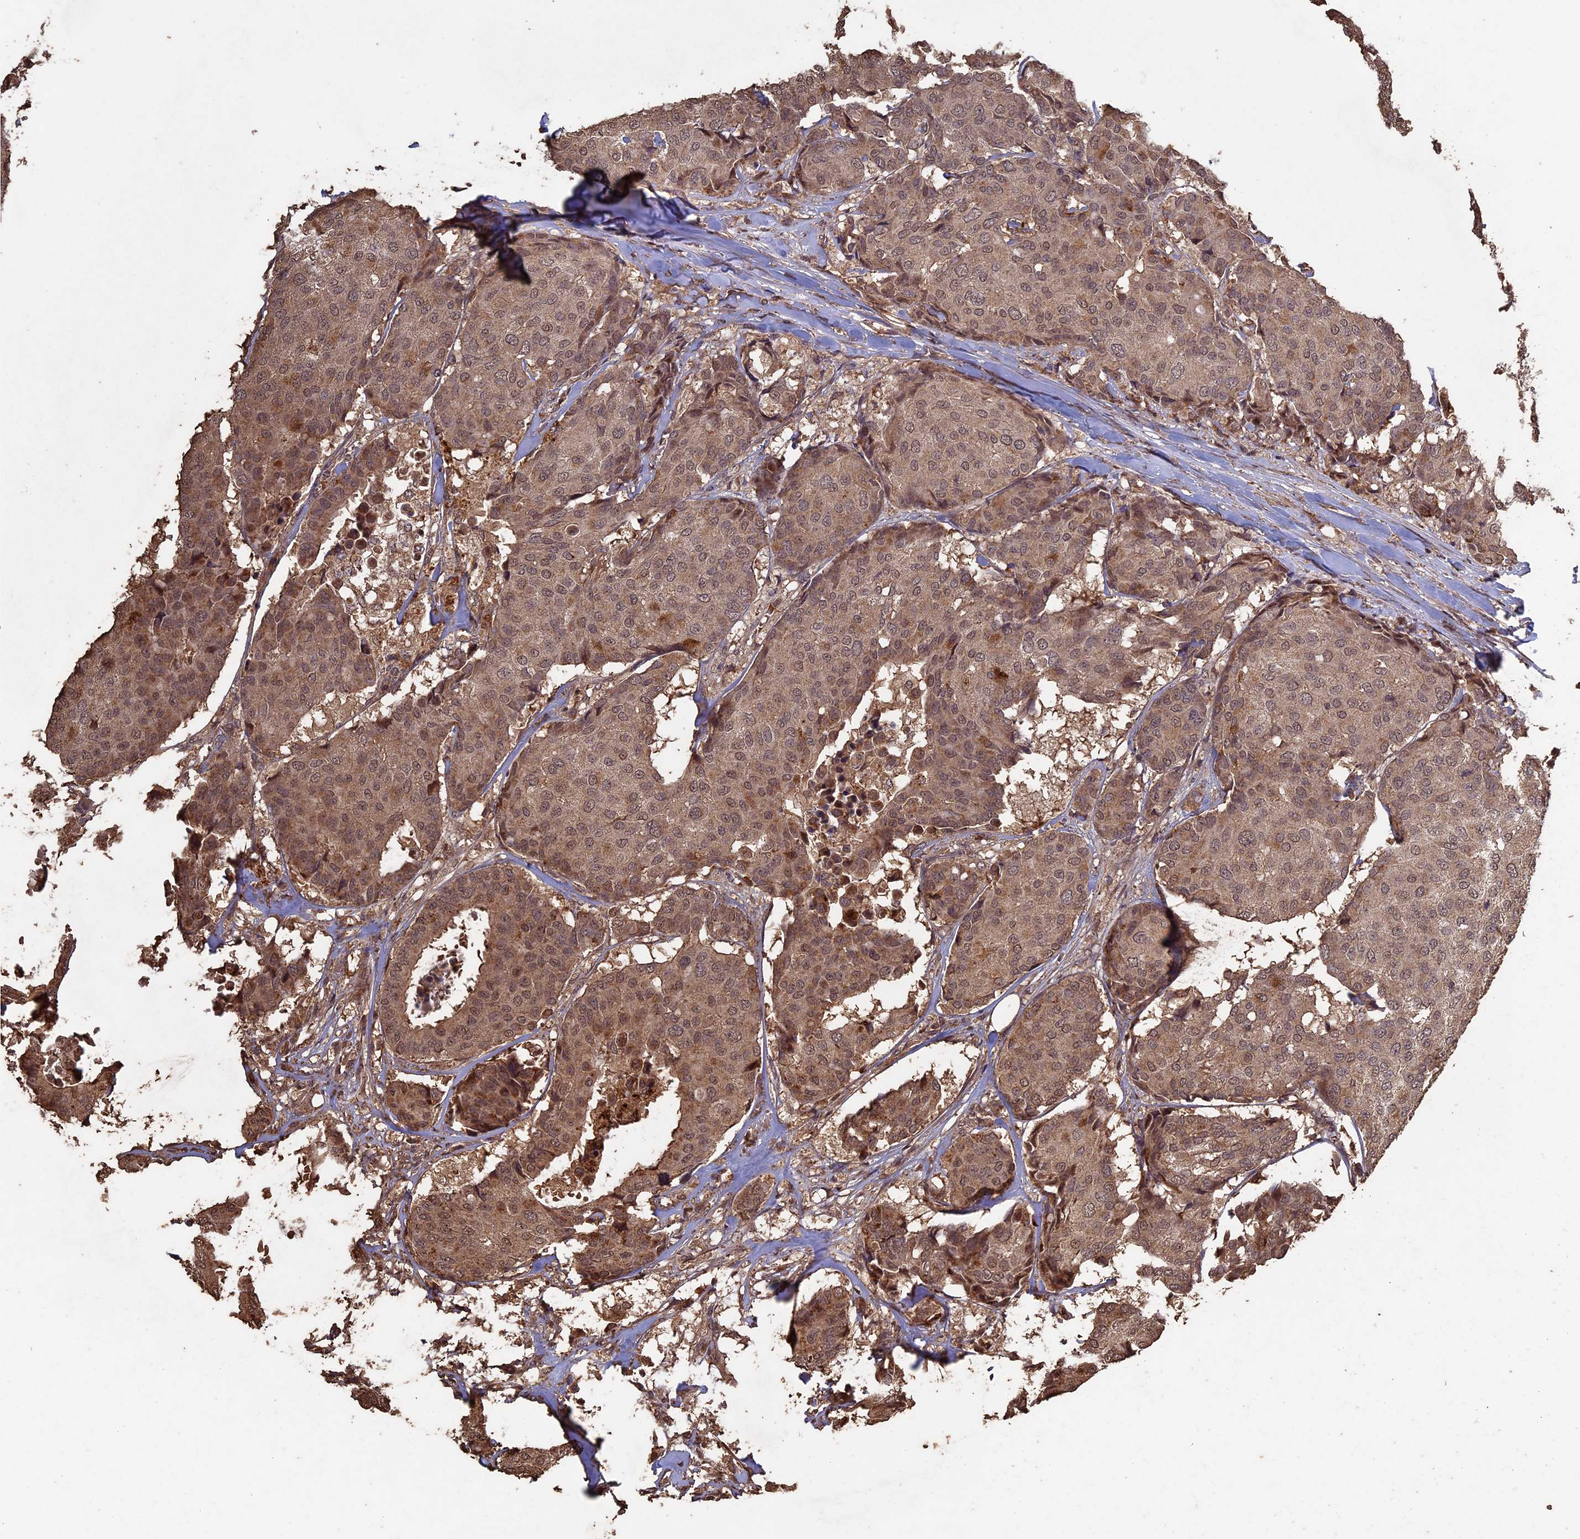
{"staining": {"intensity": "moderate", "quantity": ">75%", "location": "cytoplasmic/membranous,nuclear"}, "tissue": "breast cancer", "cell_type": "Tumor cells", "image_type": "cancer", "snomed": [{"axis": "morphology", "description": "Duct carcinoma"}, {"axis": "topography", "description": "Breast"}], "caption": "Immunohistochemistry (IHC) of breast cancer reveals medium levels of moderate cytoplasmic/membranous and nuclear expression in approximately >75% of tumor cells. (Brightfield microscopy of DAB IHC at high magnification).", "gene": "HUNK", "patient": {"sex": "female", "age": 75}}